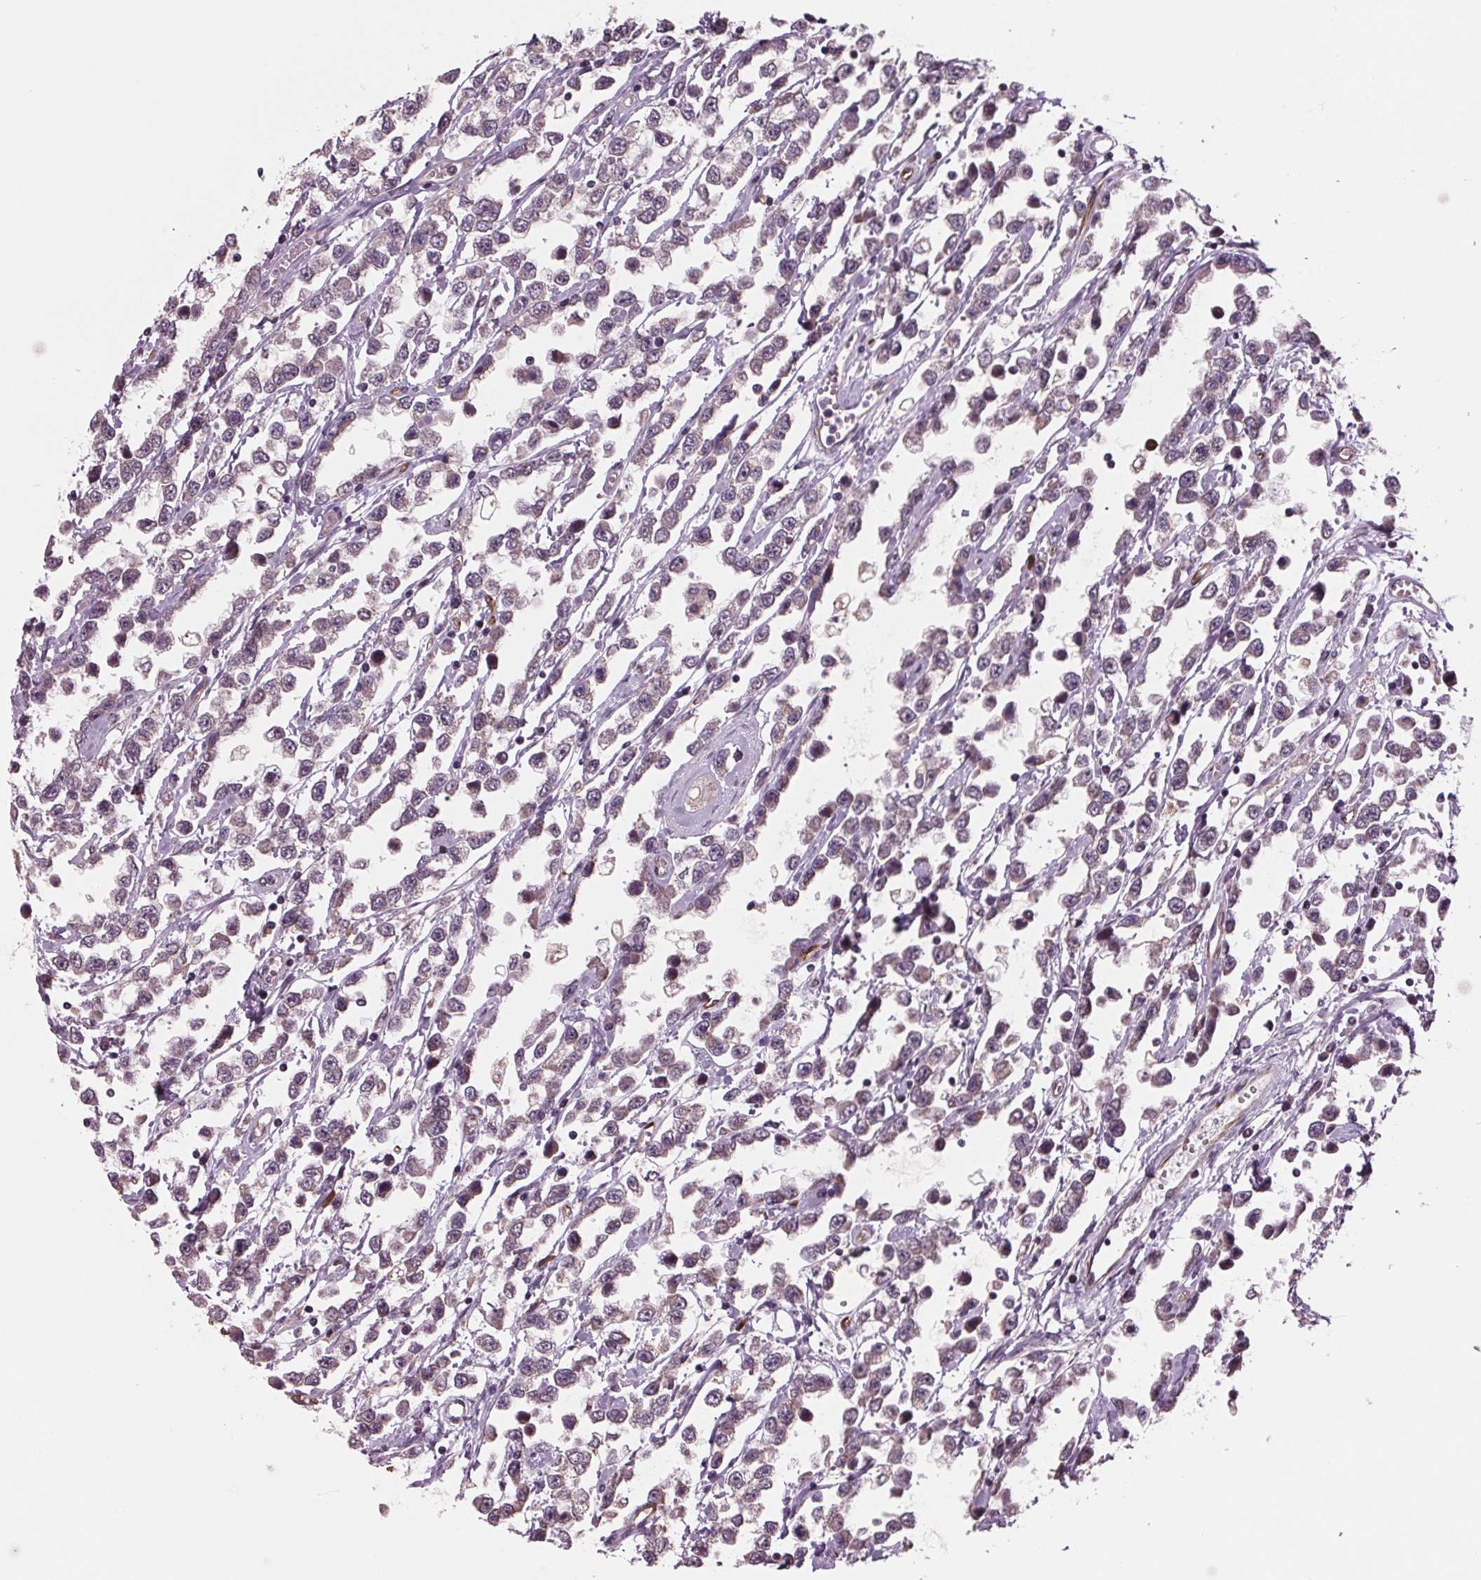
{"staining": {"intensity": "negative", "quantity": "none", "location": "none"}, "tissue": "testis cancer", "cell_type": "Tumor cells", "image_type": "cancer", "snomed": [{"axis": "morphology", "description": "Seminoma, NOS"}, {"axis": "topography", "description": "Testis"}], "caption": "DAB (3,3'-diaminobenzidine) immunohistochemical staining of human testis cancer displays no significant positivity in tumor cells.", "gene": "MAPK8", "patient": {"sex": "male", "age": 34}}